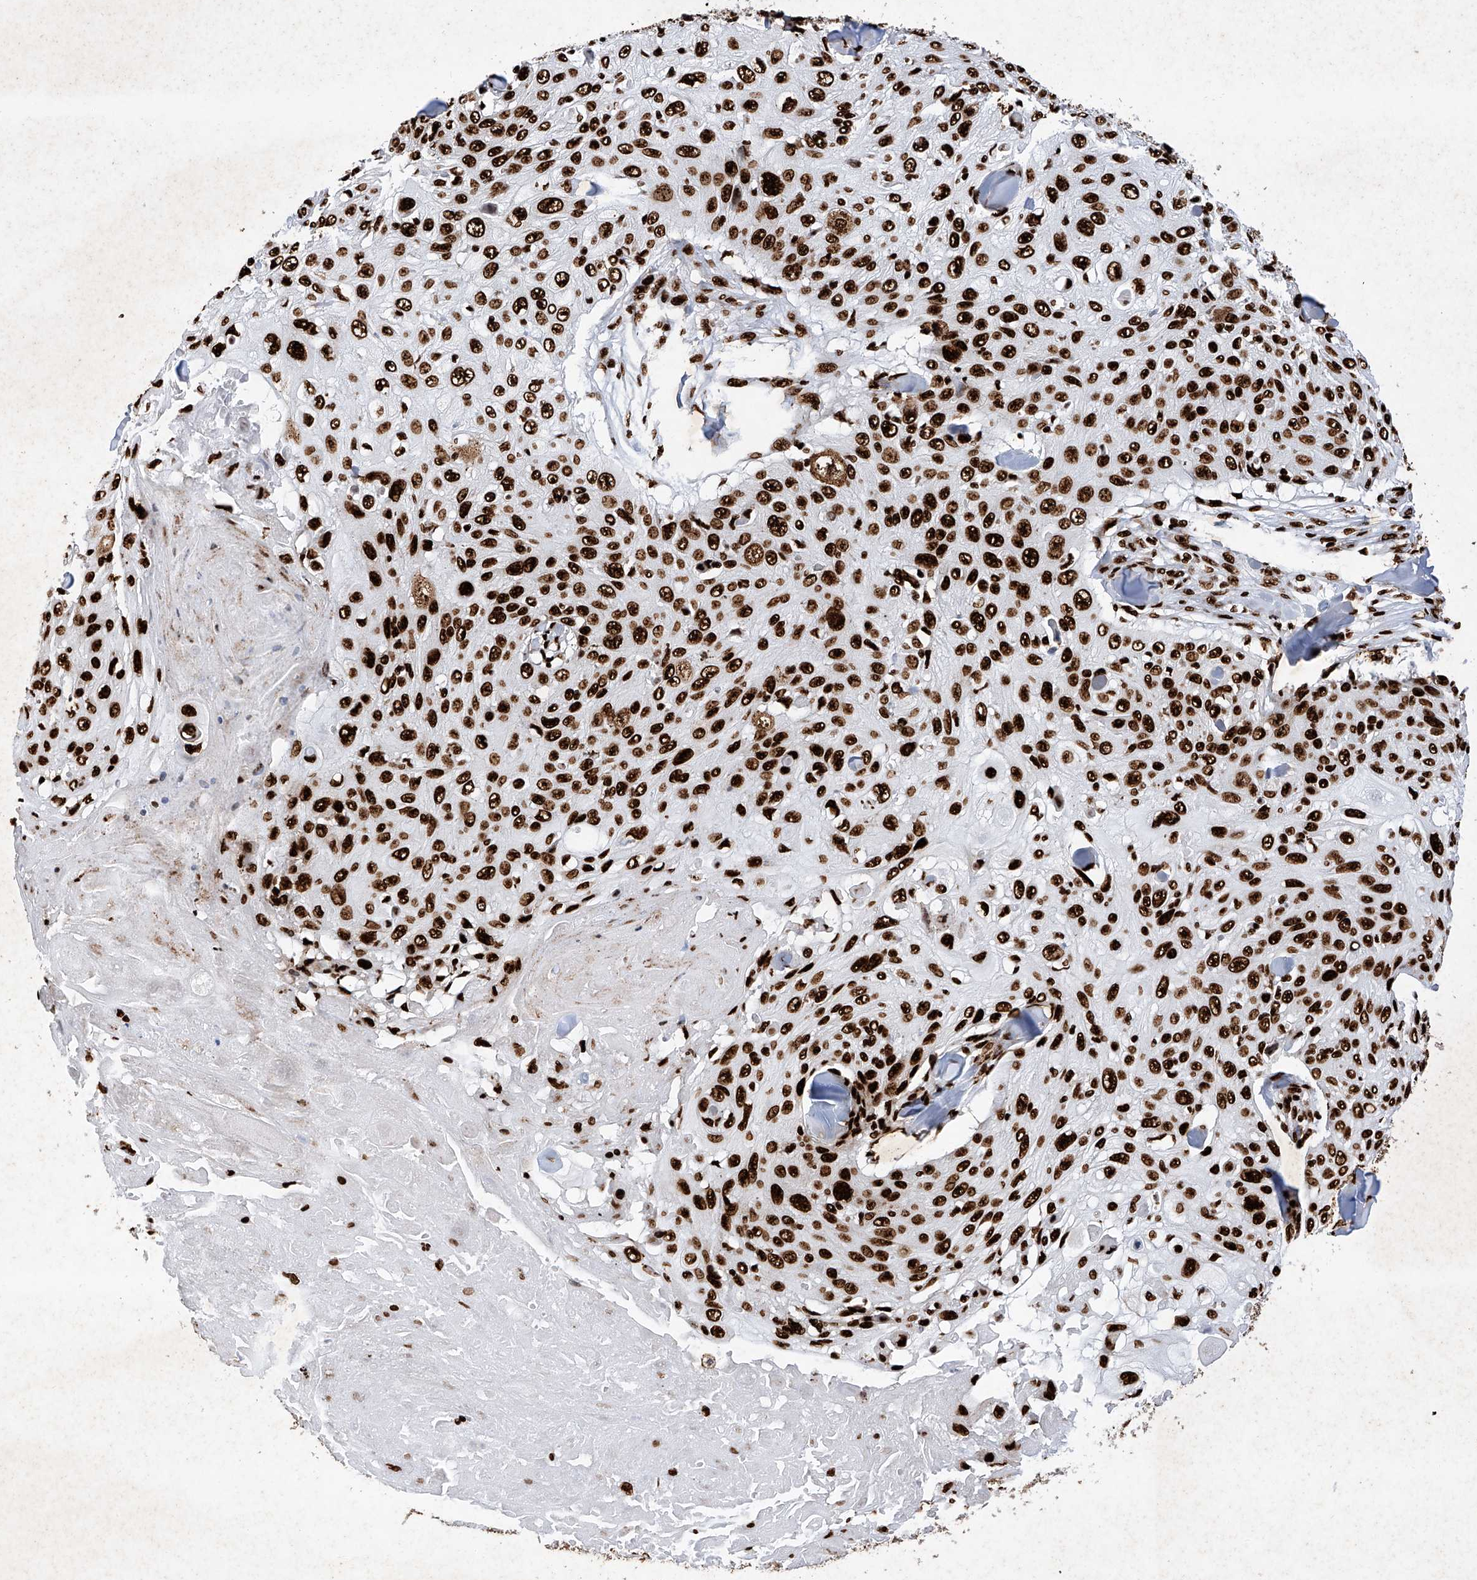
{"staining": {"intensity": "strong", "quantity": ">75%", "location": "nuclear"}, "tissue": "skin cancer", "cell_type": "Tumor cells", "image_type": "cancer", "snomed": [{"axis": "morphology", "description": "Squamous cell carcinoma, NOS"}, {"axis": "topography", "description": "Skin"}], "caption": "This micrograph shows squamous cell carcinoma (skin) stained with immunohistochemistry to label a protein in brown. The nuclear of tumor cells show strong positivity for the protein. Nuclei are counter-stained blue.", "gene": "SRSF6", "patient": {"sex": "male", "age": 86}}